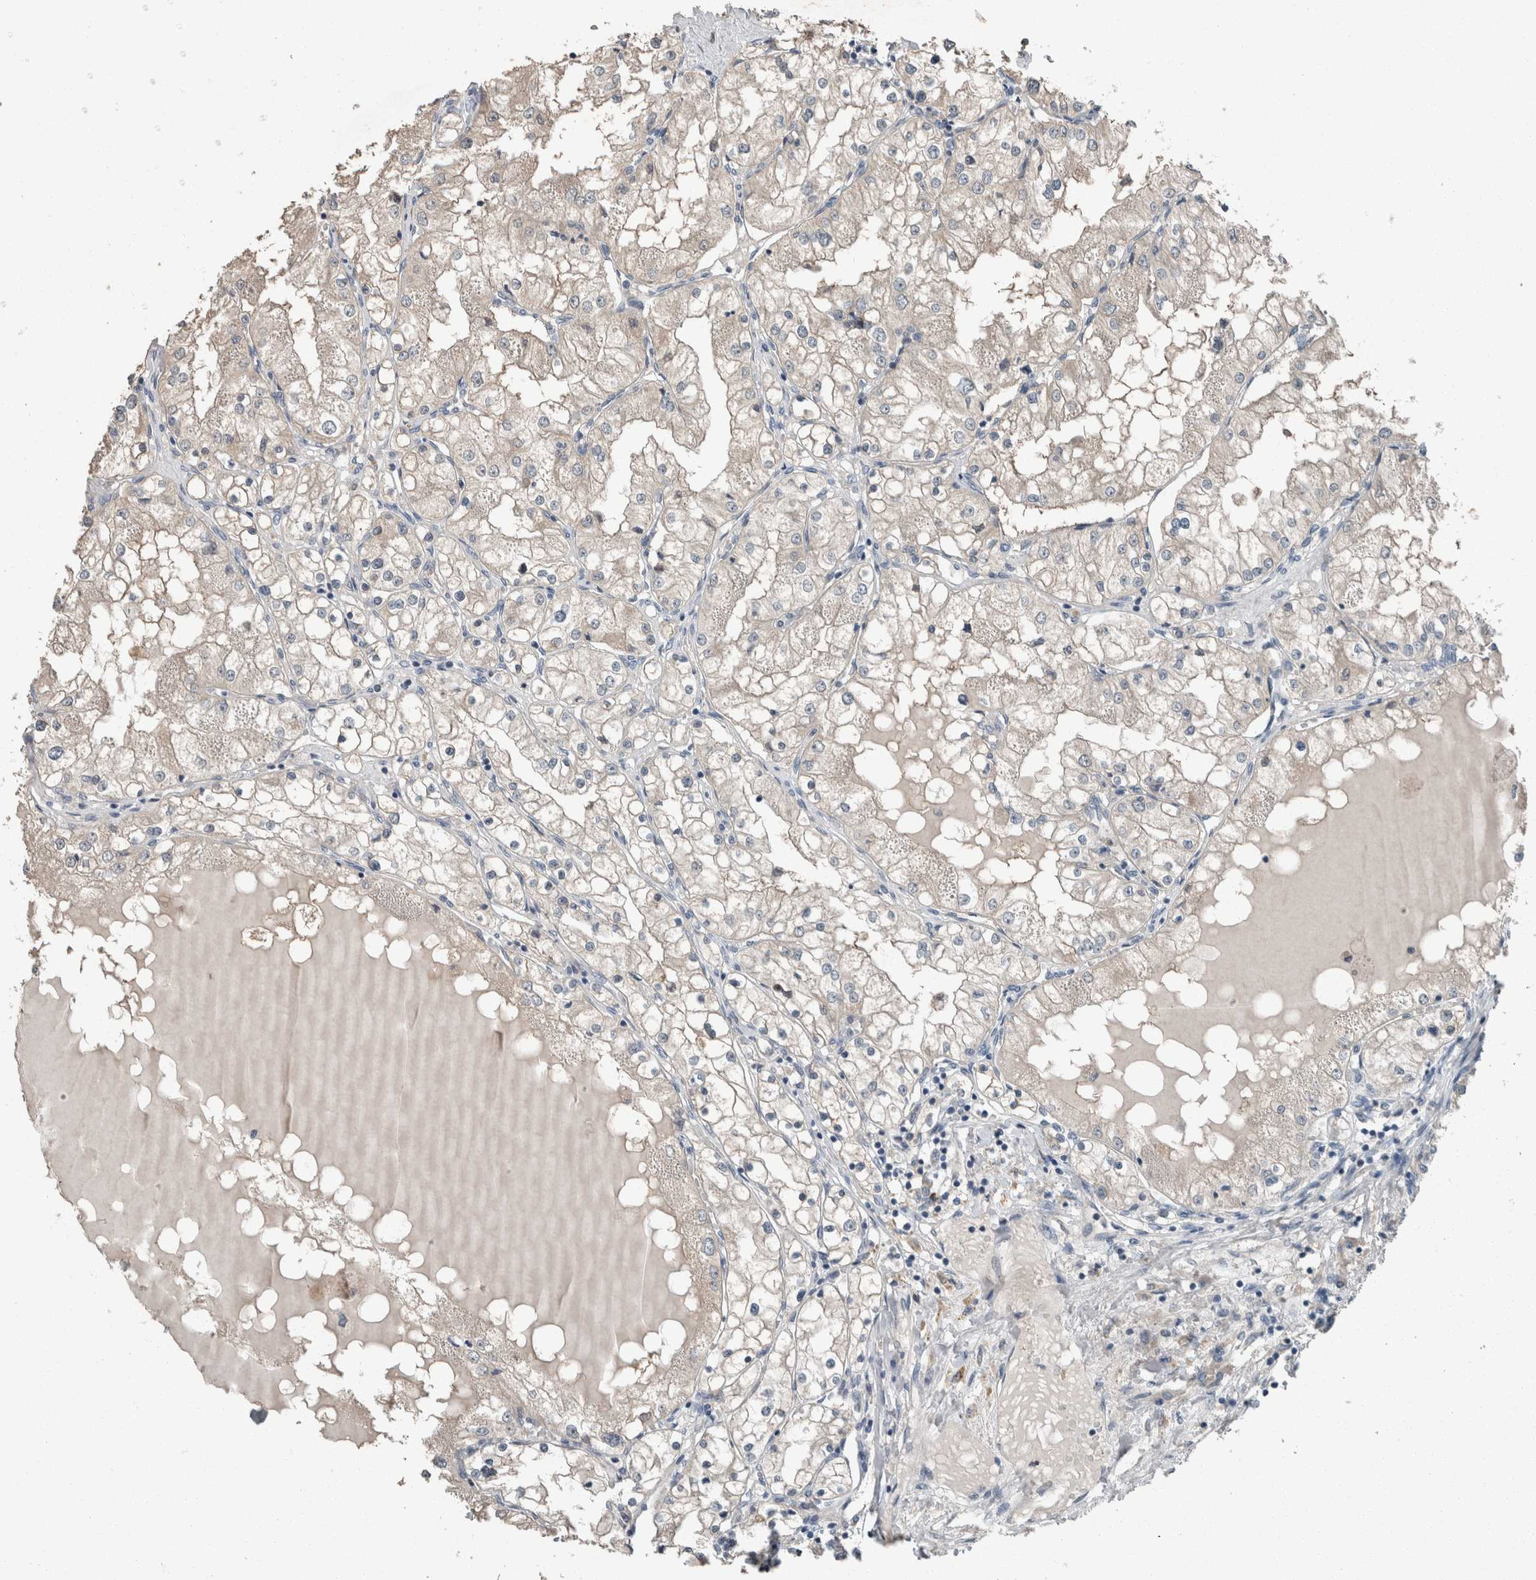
{"staining": {"intensity": "negative", "quantity": "none", "location": "none"}, "tissue": "renal cancer", "cell_type": "Tumor cells", "image_type": "cancer", "snomed": [{"axis": "morphology", "description": "Adenocarcinoma, NOS"}, {"axis": "topography", "description": "Kidney"}], "caption": "The immunohistochemistry image has no significant staining in tumor cells of renal adenocarcinoma tissue.", "gene": "KNTC1", "patient": {"sex": "male", "age": 68}}